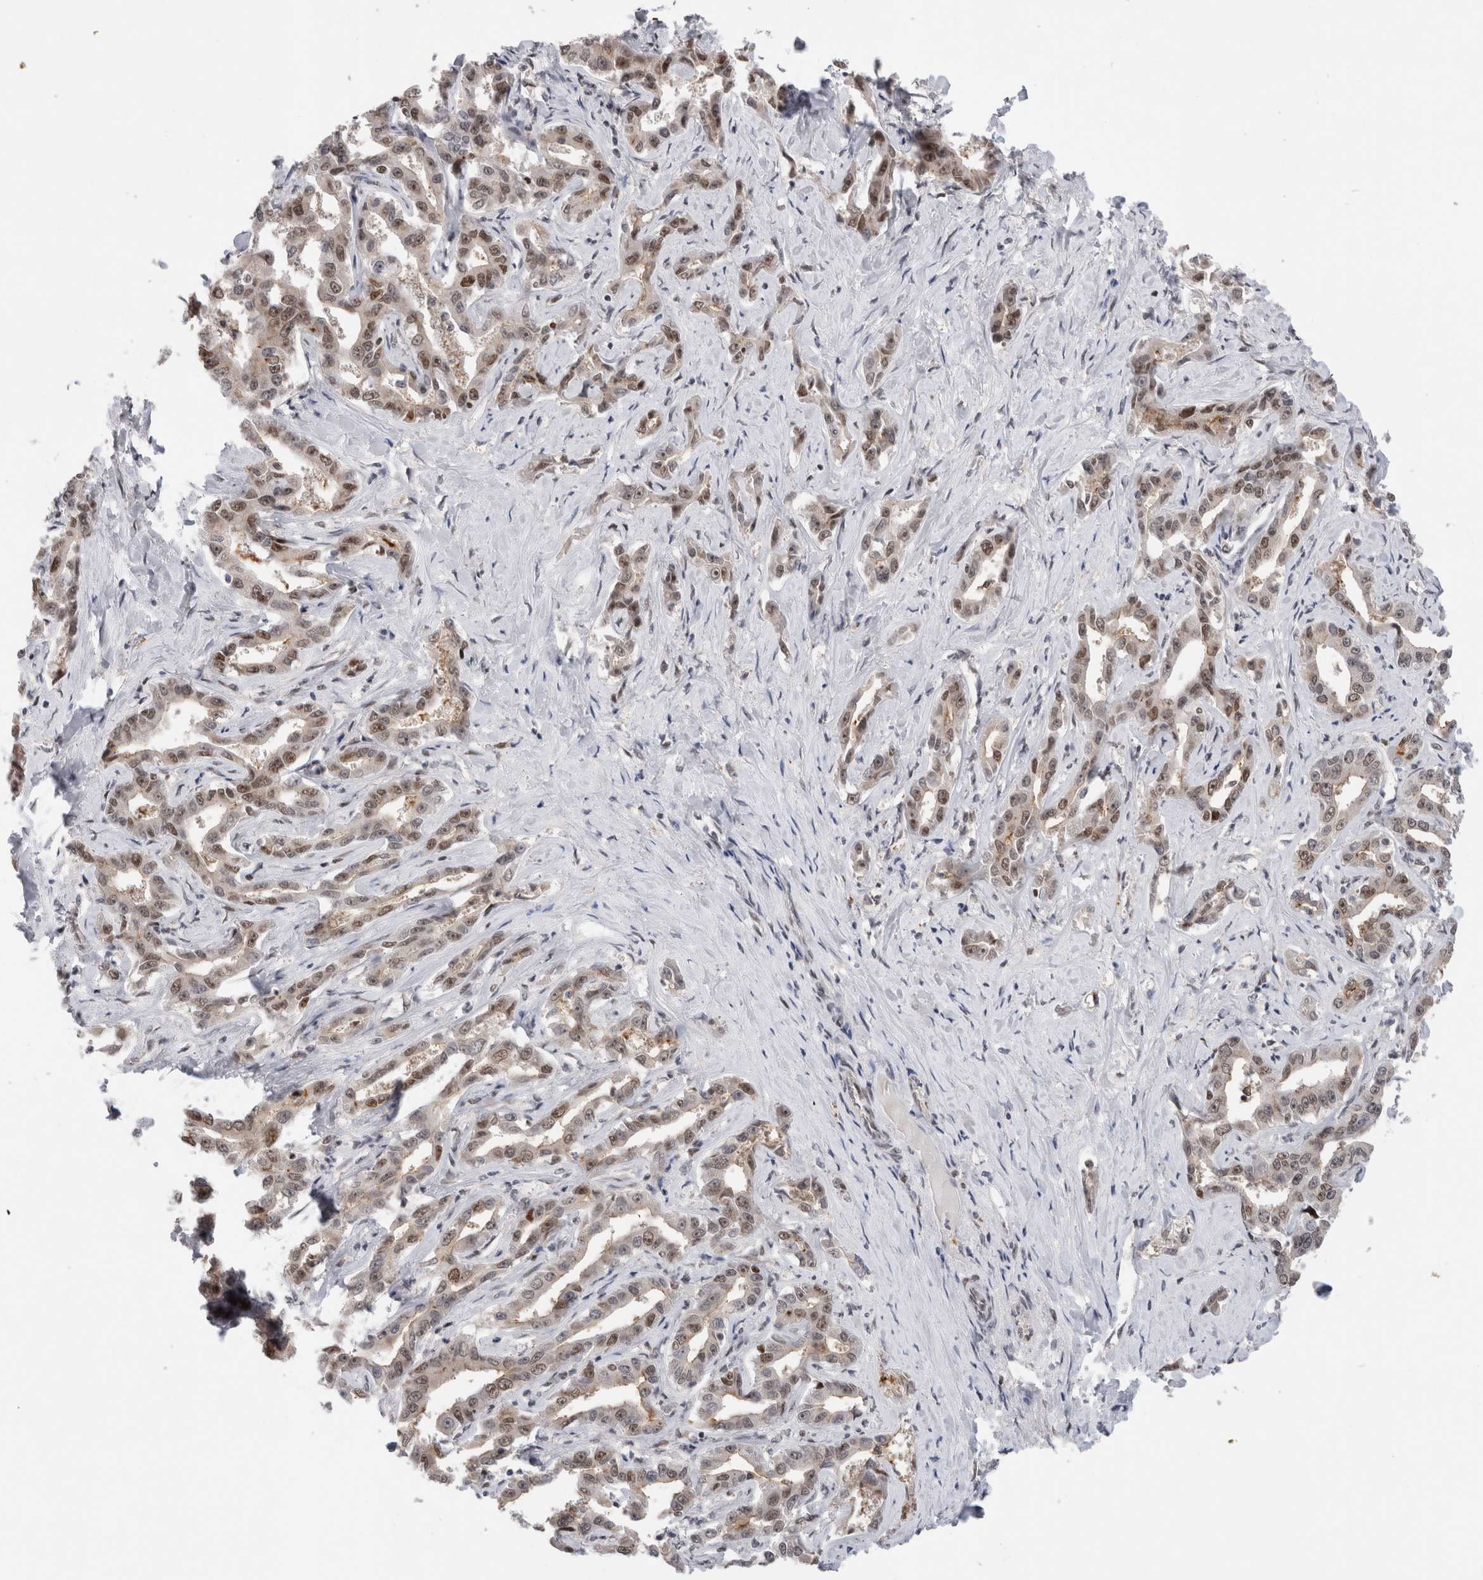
{"staining": {"intensity": "moderate", "quantity": ">75%", "location": "nuclear"}, "tissue": "liver cancer", "cell_type": "Tumor cells", "image_type": "cancer", "snomed": [{"axis": "morphology", "description": "Cholangiocarcinoma"}, {"axis": "topography", "description": "Liver"}], "caption": "IHC histopathology image of neoplastic tissue: liver cancer (cholangiocarcinoma) stained using IHC exhibits medium levels of moderate protein expression localized specifically in the nuclear of tumor cells, appearing as a nuclear brown color.", "gene": "ZNF521", "patient": {"sex": "male", "age": 59}}